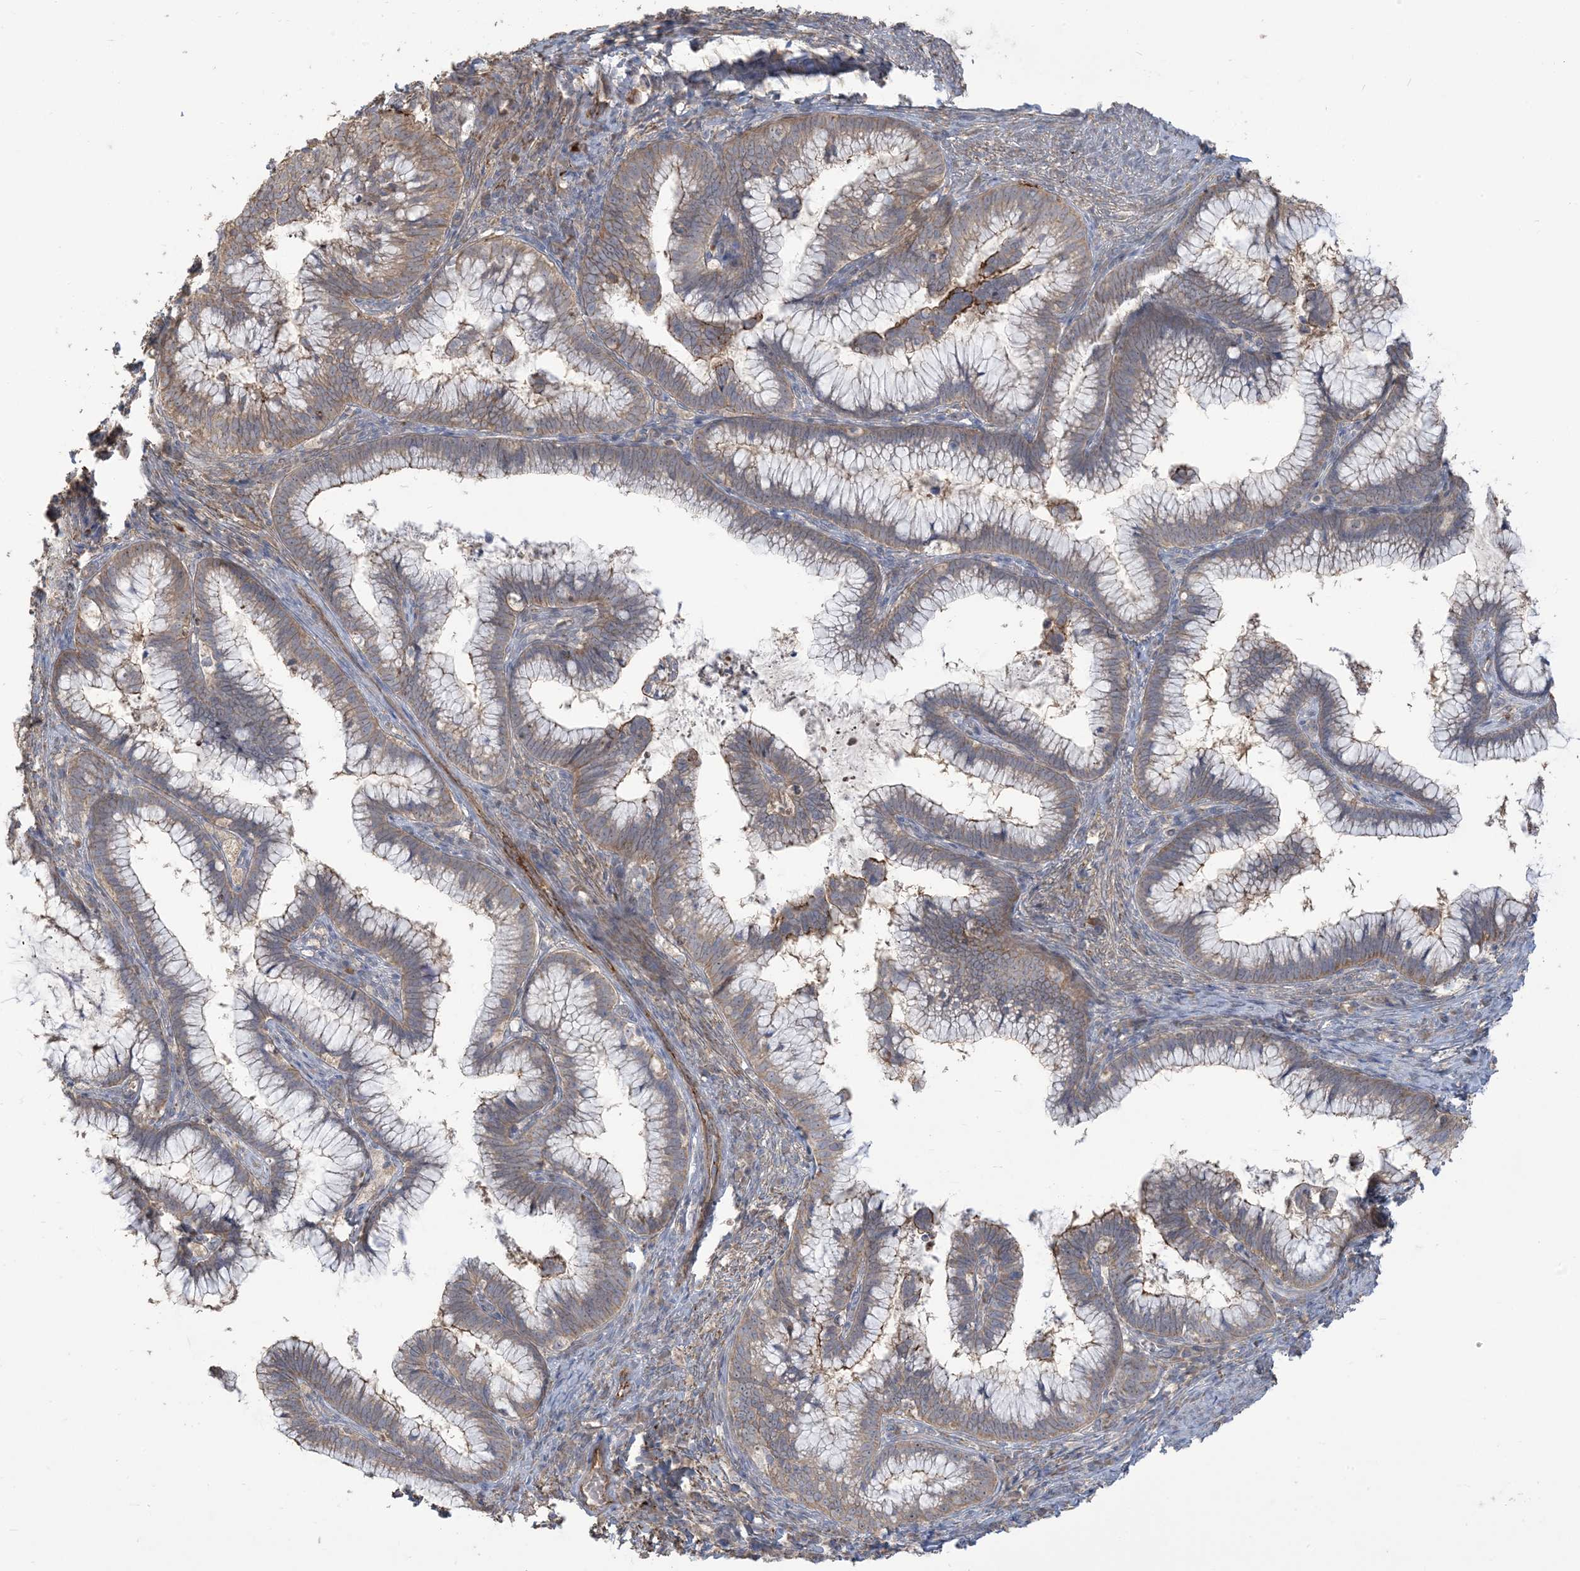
{"staining": {"intensity": "weak", "quantity": "<25%", "location": "cytoplasmic/membranous"}, "tissue": "cervical cancer", "cell_type": "Tumor cells", "image_type": "cancer", "snomed": [{"axis": "morphology", "description": "Adenocarcinoma, NOS"}, {"axis": "topography", "description": "Cervix"}], "caption": "High power microscopy histopathology image of an immunohistochemistry photomicrograph of cervical adenocarcinoma, revealing no significant staining in tumor cells.", "gene": "KLHL18", "patient": {"sex": "female", "age": 36}}